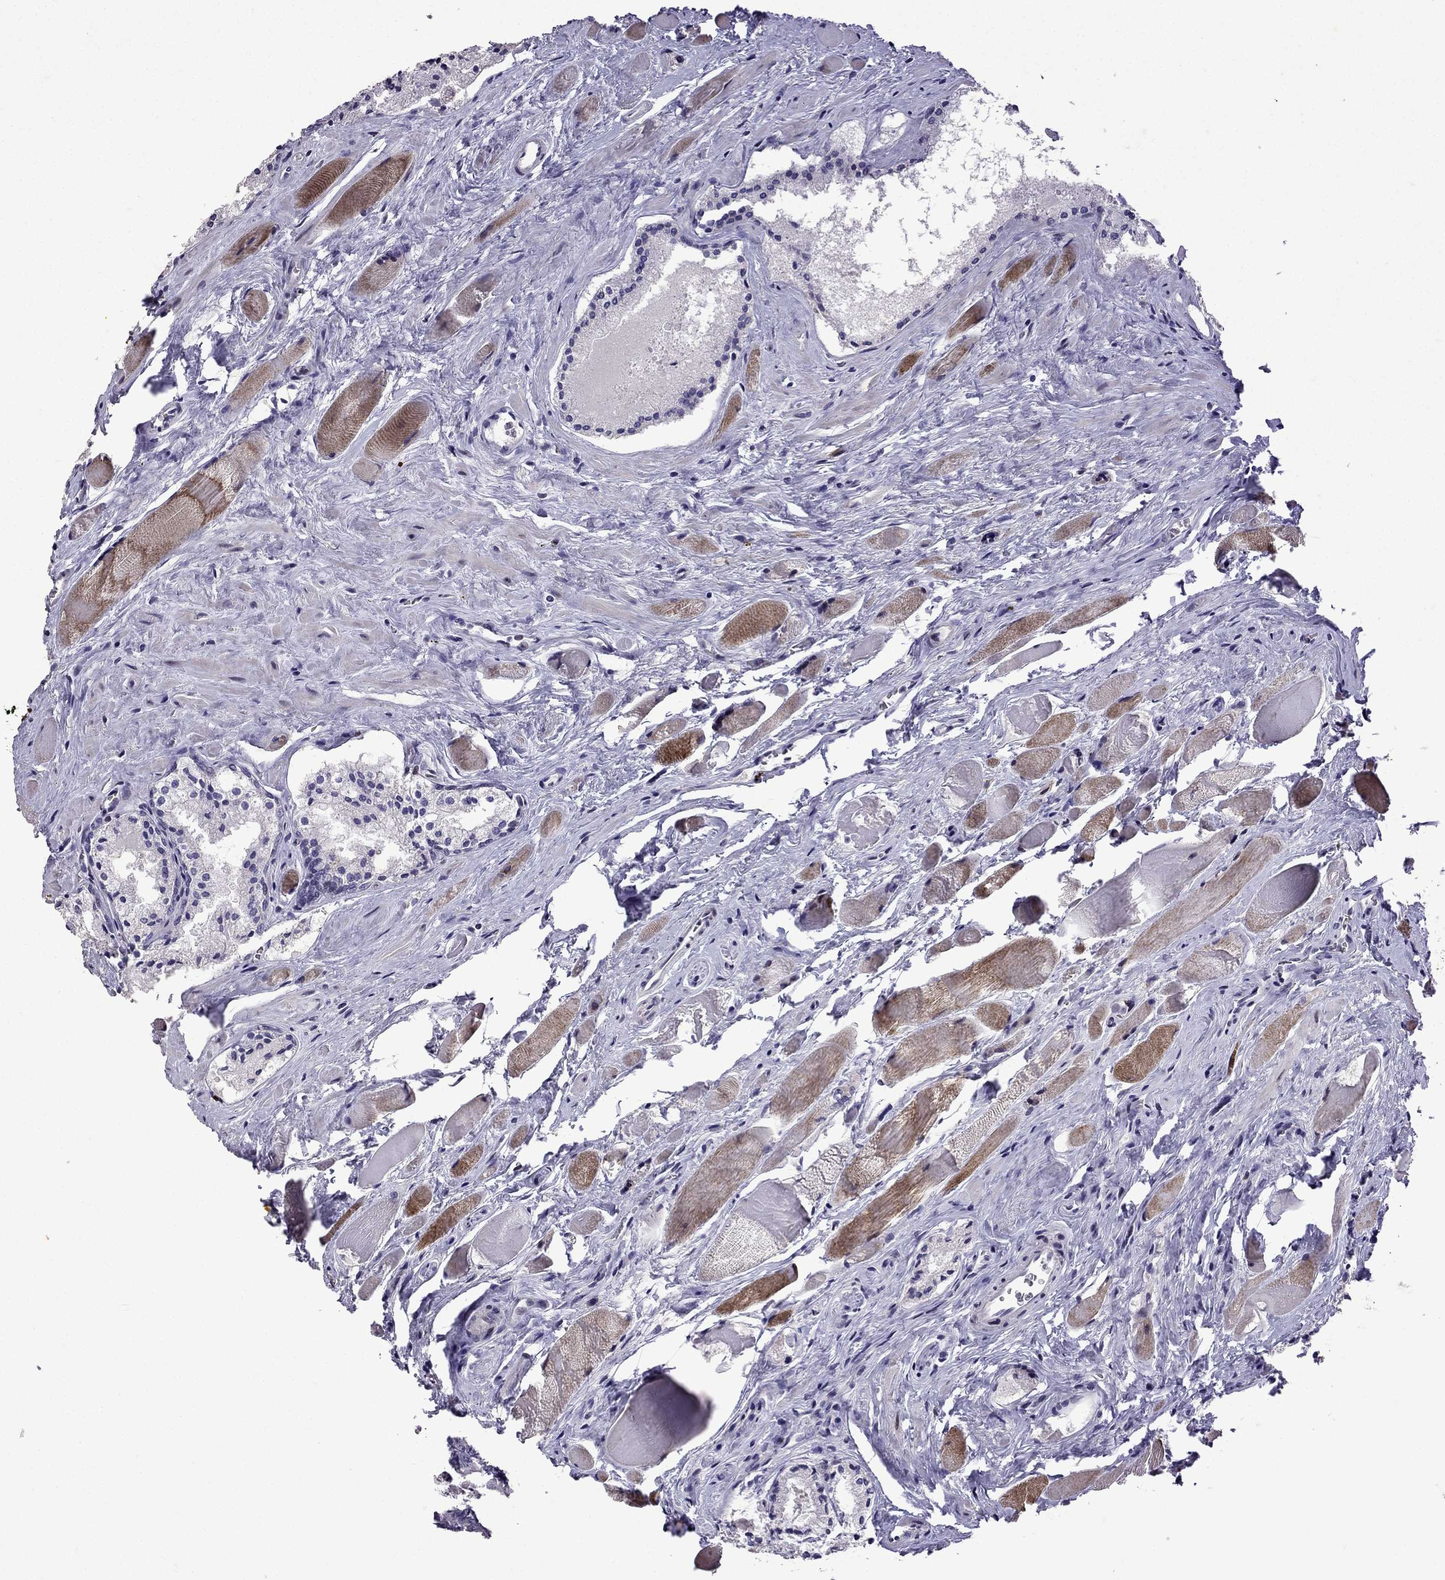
{"staining": {"intensity": "negative", "quantity": "none", "location": "none"}, "tissue": "prostate cancer", "cell_type": "Tumor cells", "image_type": "cancer", "snomed": [{"axis": "morphology", "description": "Adenocarcinoma, NOS"}, {"axis": "morphology", "description": "Adenocarcinoma, High grade"}, {"axis": "topography", "description": "Prostate"}], "caption": "Immunohistochemistry (IHC) of human prostate cancer (adenocarcinoma (high-grade)) demonstrates no staining in tumor cells.", "gene": "TTN", "patient": {"sex": "male", "age": 62}}